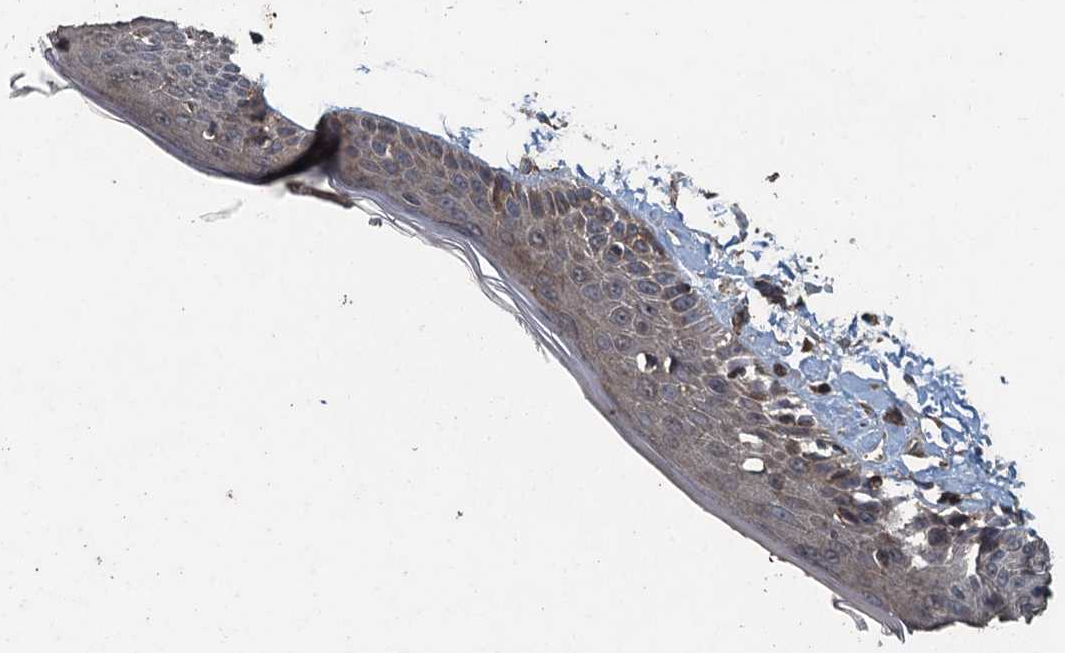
{"staining": {"intensity": "moderate", "quantity": ">75%", "location": "cytoplasmic/membranous"}, "tissue": "skin", "cell_type": "Fibroblasts", "image_type": "normal", "snomed": [{"axis": "morphology", "description": "Normal tissue, NOS"}, {"axis": "topography", "description": "Skin"}, {"axis": "topography", "description": "Skeletal muscle"}], "caption": "Protein staining of normal skin shows moderate cytoplasmic/membranous staining in about >75% of fibroblasts.", "gene": "BORCS5", "patient": {"sex": "male", "age": 83}}